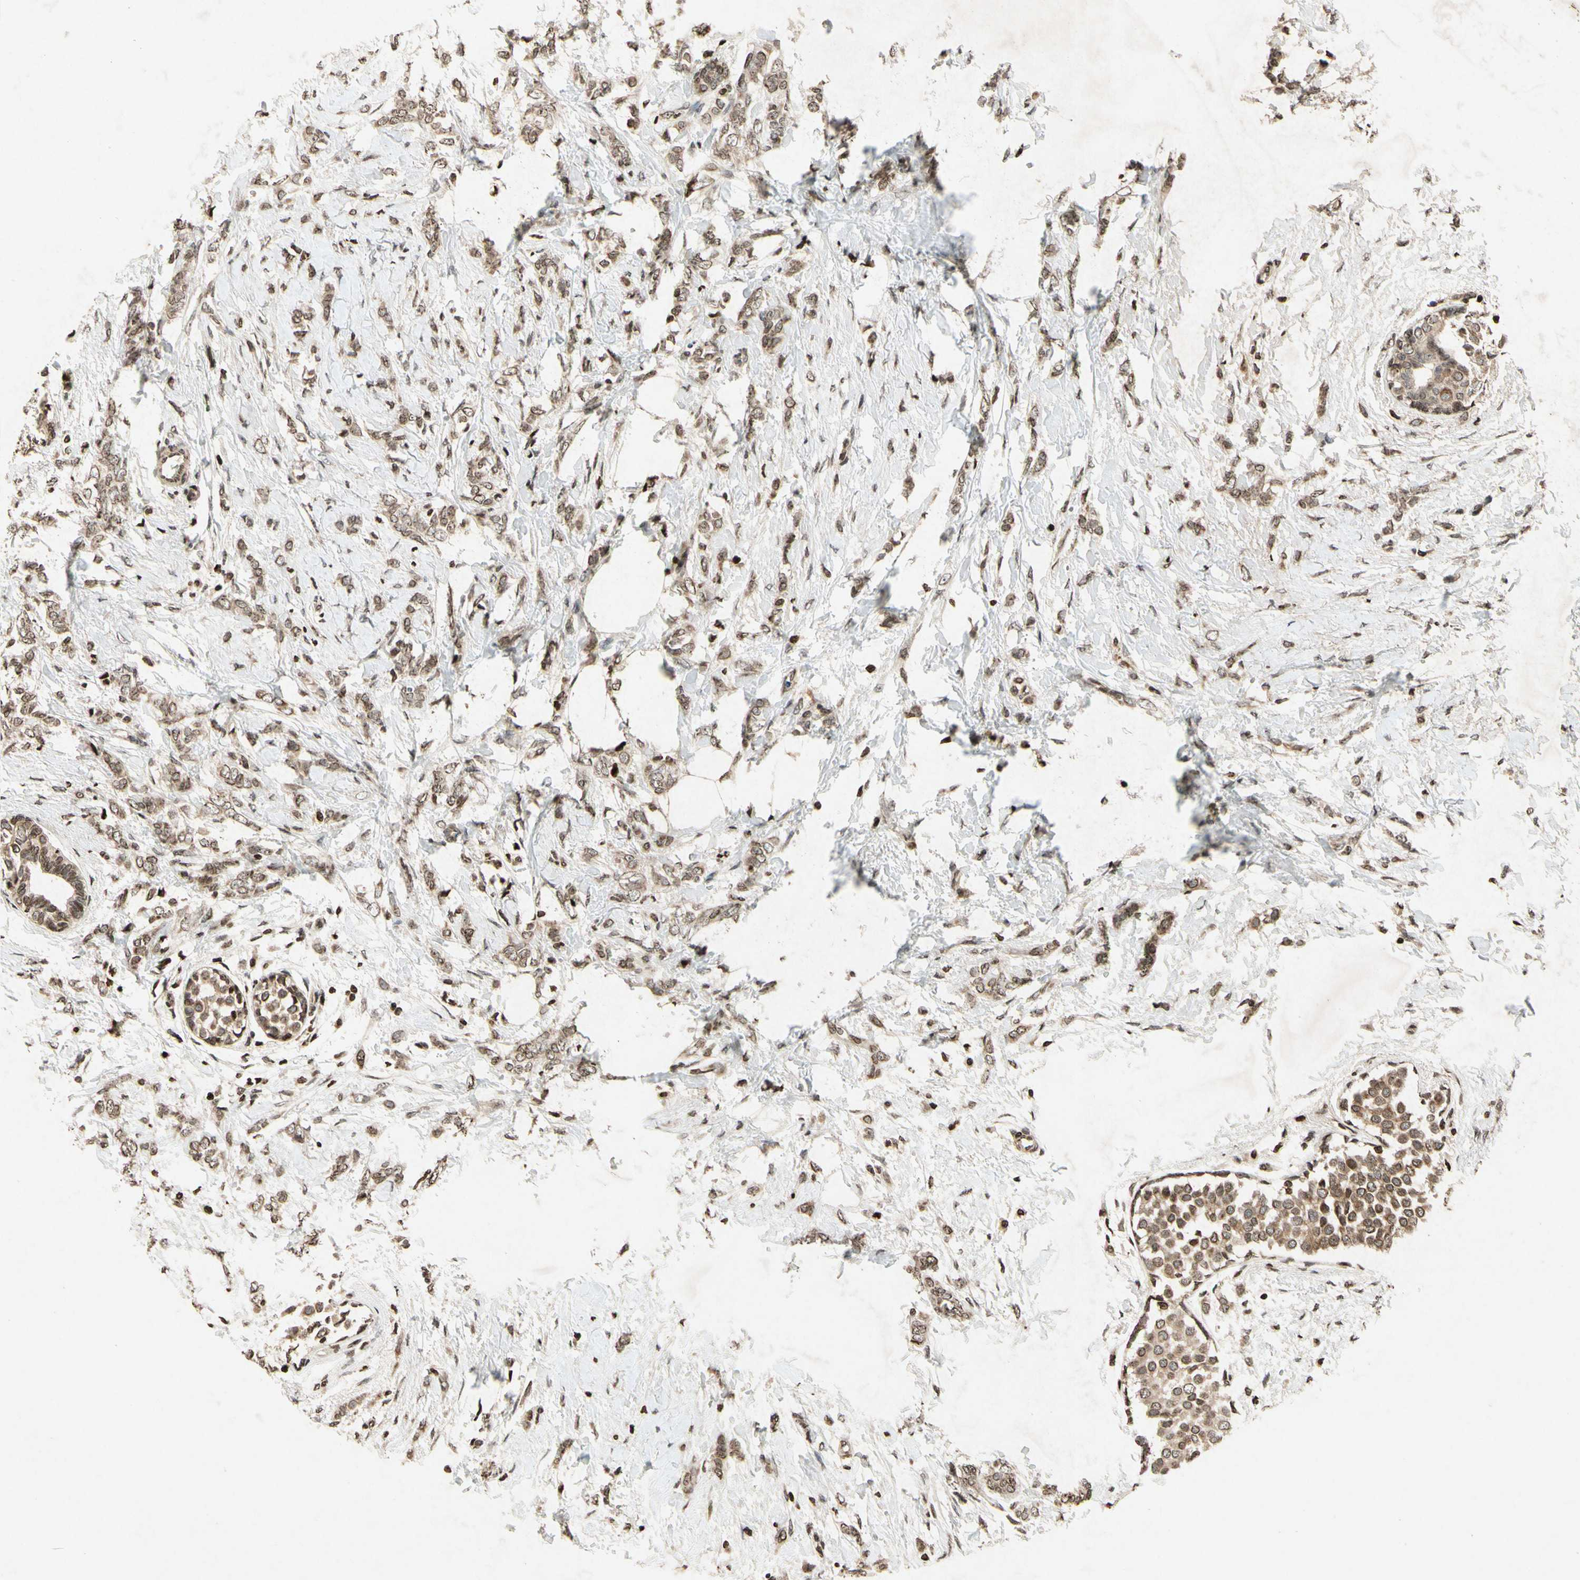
{"staining": {"intensity": "moderate", "quantity": ">75%", "location": "cytoplasmic/membranous,nuclear"}, "tissue": "breast cancer", "cell_type": "Tumor cells", "image_type": "cancer", "snomed": [{"axis": "morphology", "description": "Lobular carcinoma, in situ"}, {"axis": "morphology", "description": "Lobular carcinoma"}, {"axis": "topography", "description": "Breast"}], "caption": "A micrograph of breast lobular carcinoma in situ stained for a protein shows moderate cytoplasmic/membranous and nuclear brown staining in tumor cells.", "gene": "HOXB3", "patient": {"sex": "female", "age": 41}}